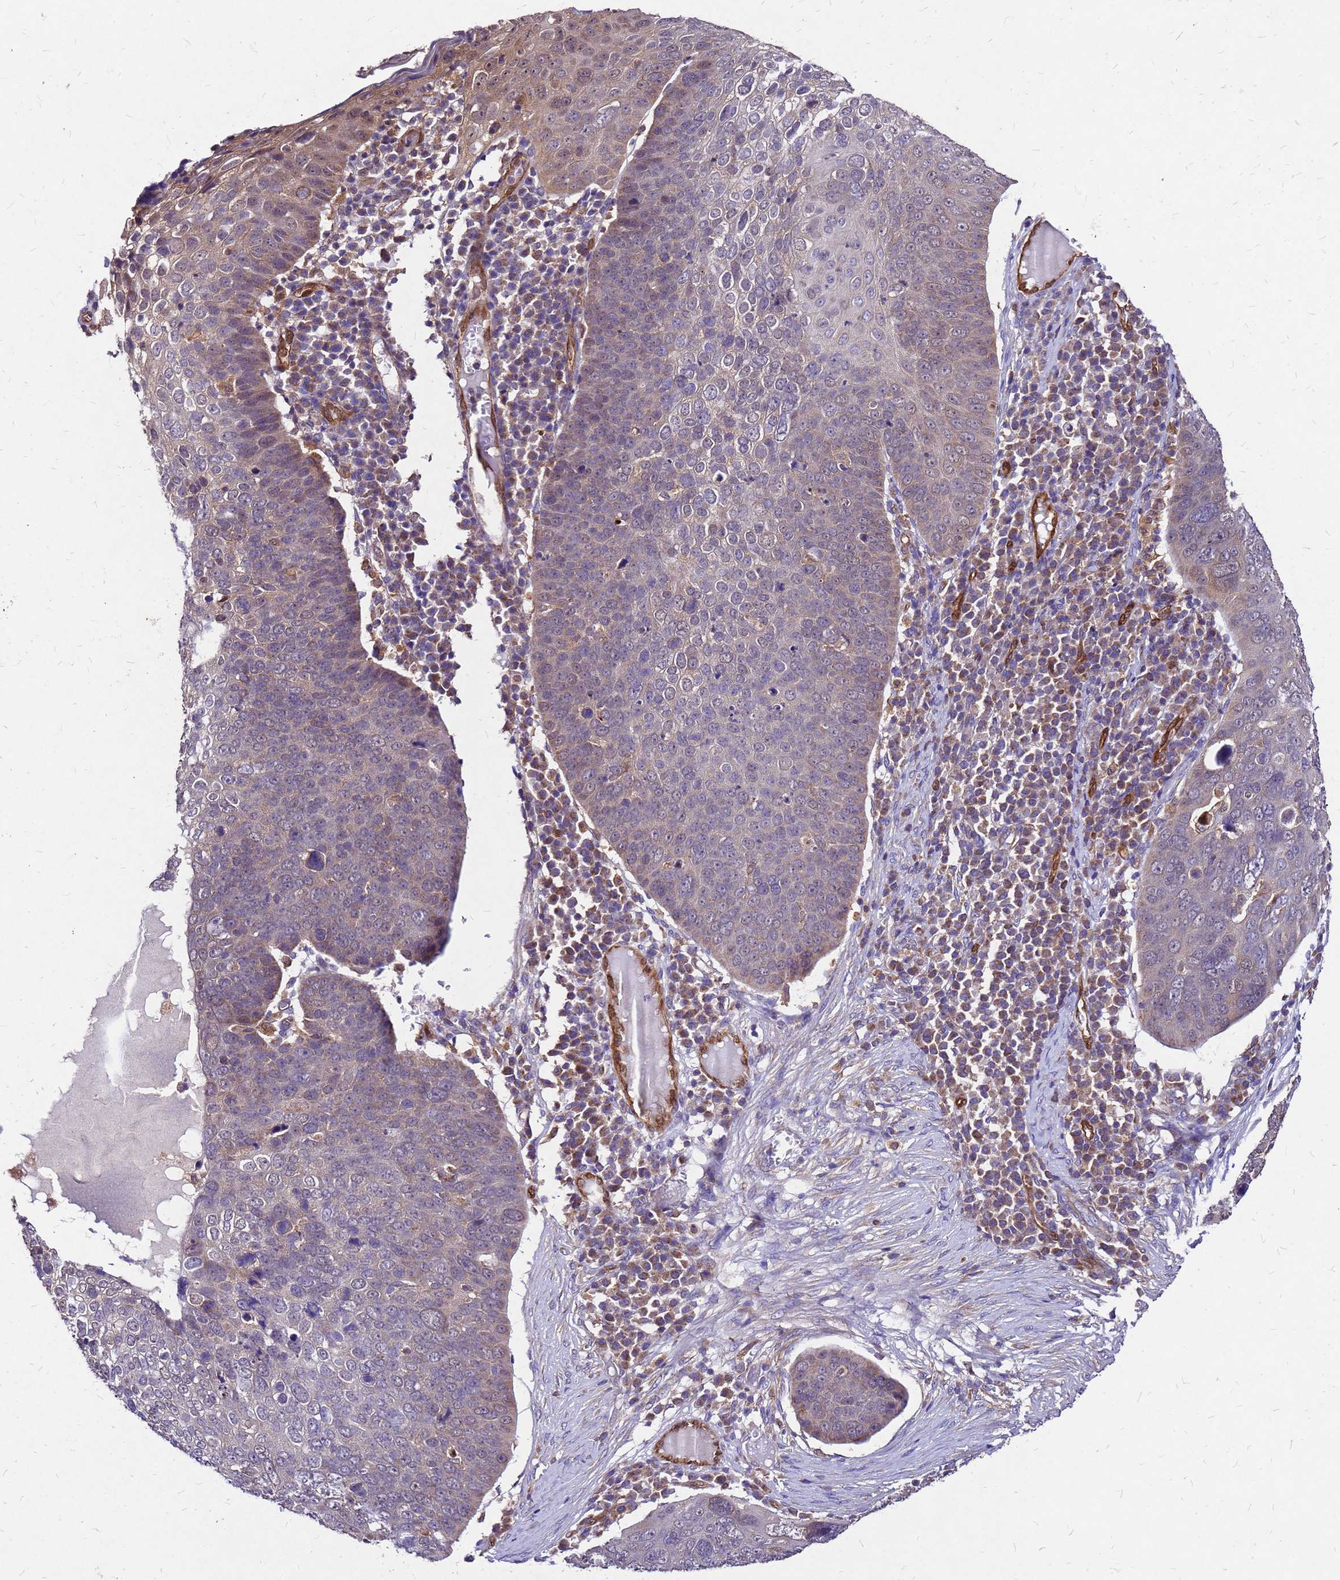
{"staining": {"intensity": "weak", "quantity": "25%-75%", "location": "cytoplasmic/membranous"}, "tissue": "skin cancer", "cell_type": "Tumor cells", "image_type": "cancer", "snomed": [{"axis": "morphology", "description": "Squamous cell carcinoma, NOS"}, {"axis": "topography", "description": "Skin"}], "caption": "Protein staining reveals weak cytoplasmic/membranous expression in about 25%-75% of tumor cells in skin squamous cell carcinoma.", "gene": "DUSP23", "patient": {"sex": "male", "age": 71}}